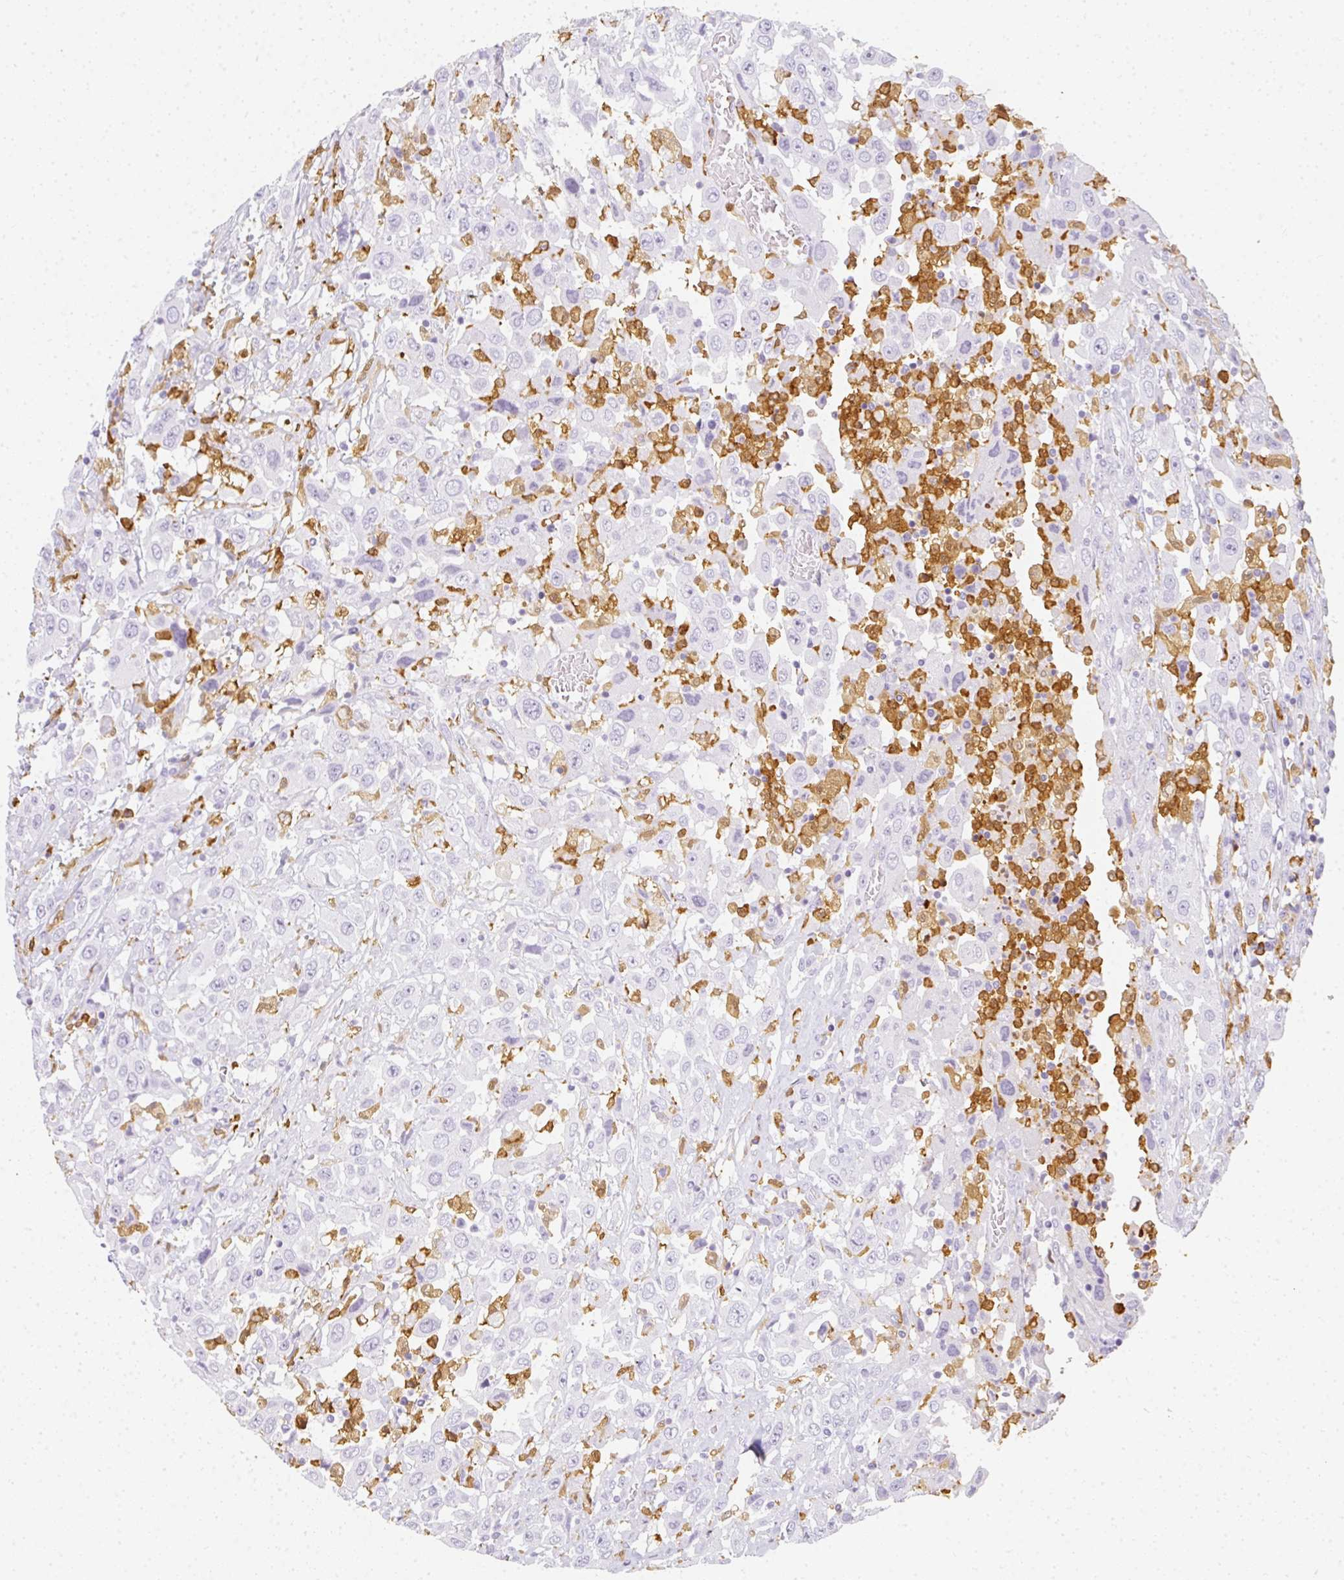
{"staining": {"intensity": "negative", "quantity": "none", "location": "none"}, "tissue": "urothelial cancer", "cell_type": "Tumor cells", "image_type": "cancer", "snomed": [{"axis": "morphology", "description": "Urothelial carcinoma, High grade"}, {"axis": "topography", "description": "Urinary bladder"}], "caption": "DAB immunohistochemical staining of human high-grade urothelial carcinoma exhibits no significant staining in tumor cells.", "gene": "HK3", "patient": {"sex": "male", "age": 61}}